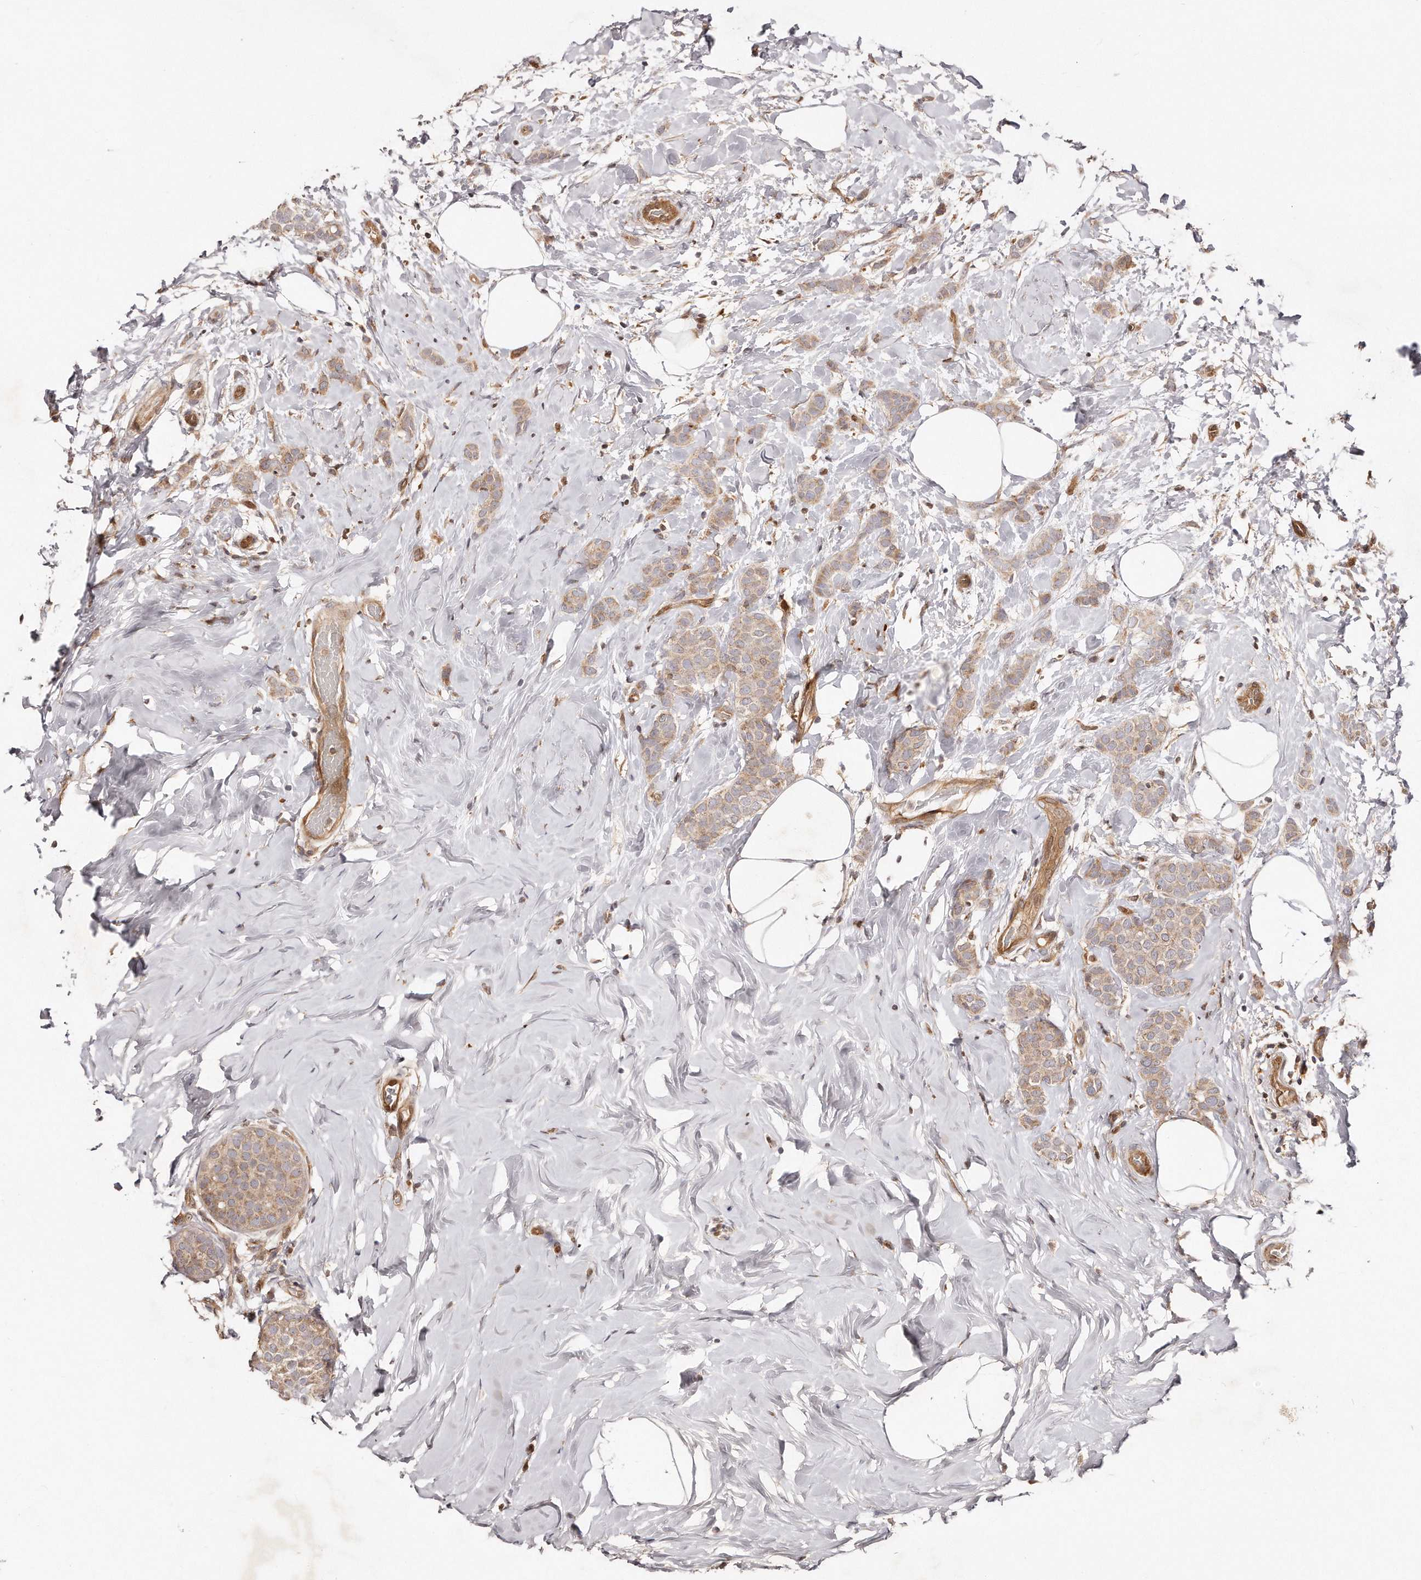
{"staining": {"intensity": "moderate", "quantity": ">75%", "location": "cytoplasmic/membranous"}, "tissue": "breast cancer", "cell_type": "Tumor cells", "image_type": "cancer", "snomed": [{"axis": "morphology", "description": "Lobular carcinoma, in situ"}, {"axis": "morphology", "description": "Lobular carcinoma"}, {"axis": "topography", "description": "Breast"}], "caption": "A brown stain highlights moderate cytoplasmic/membranous staining of a protein in human breast lobular carcinoma in situ tumor cells.", "gene": "GBP4", "patient": {"sex": "female", "age": 41}}